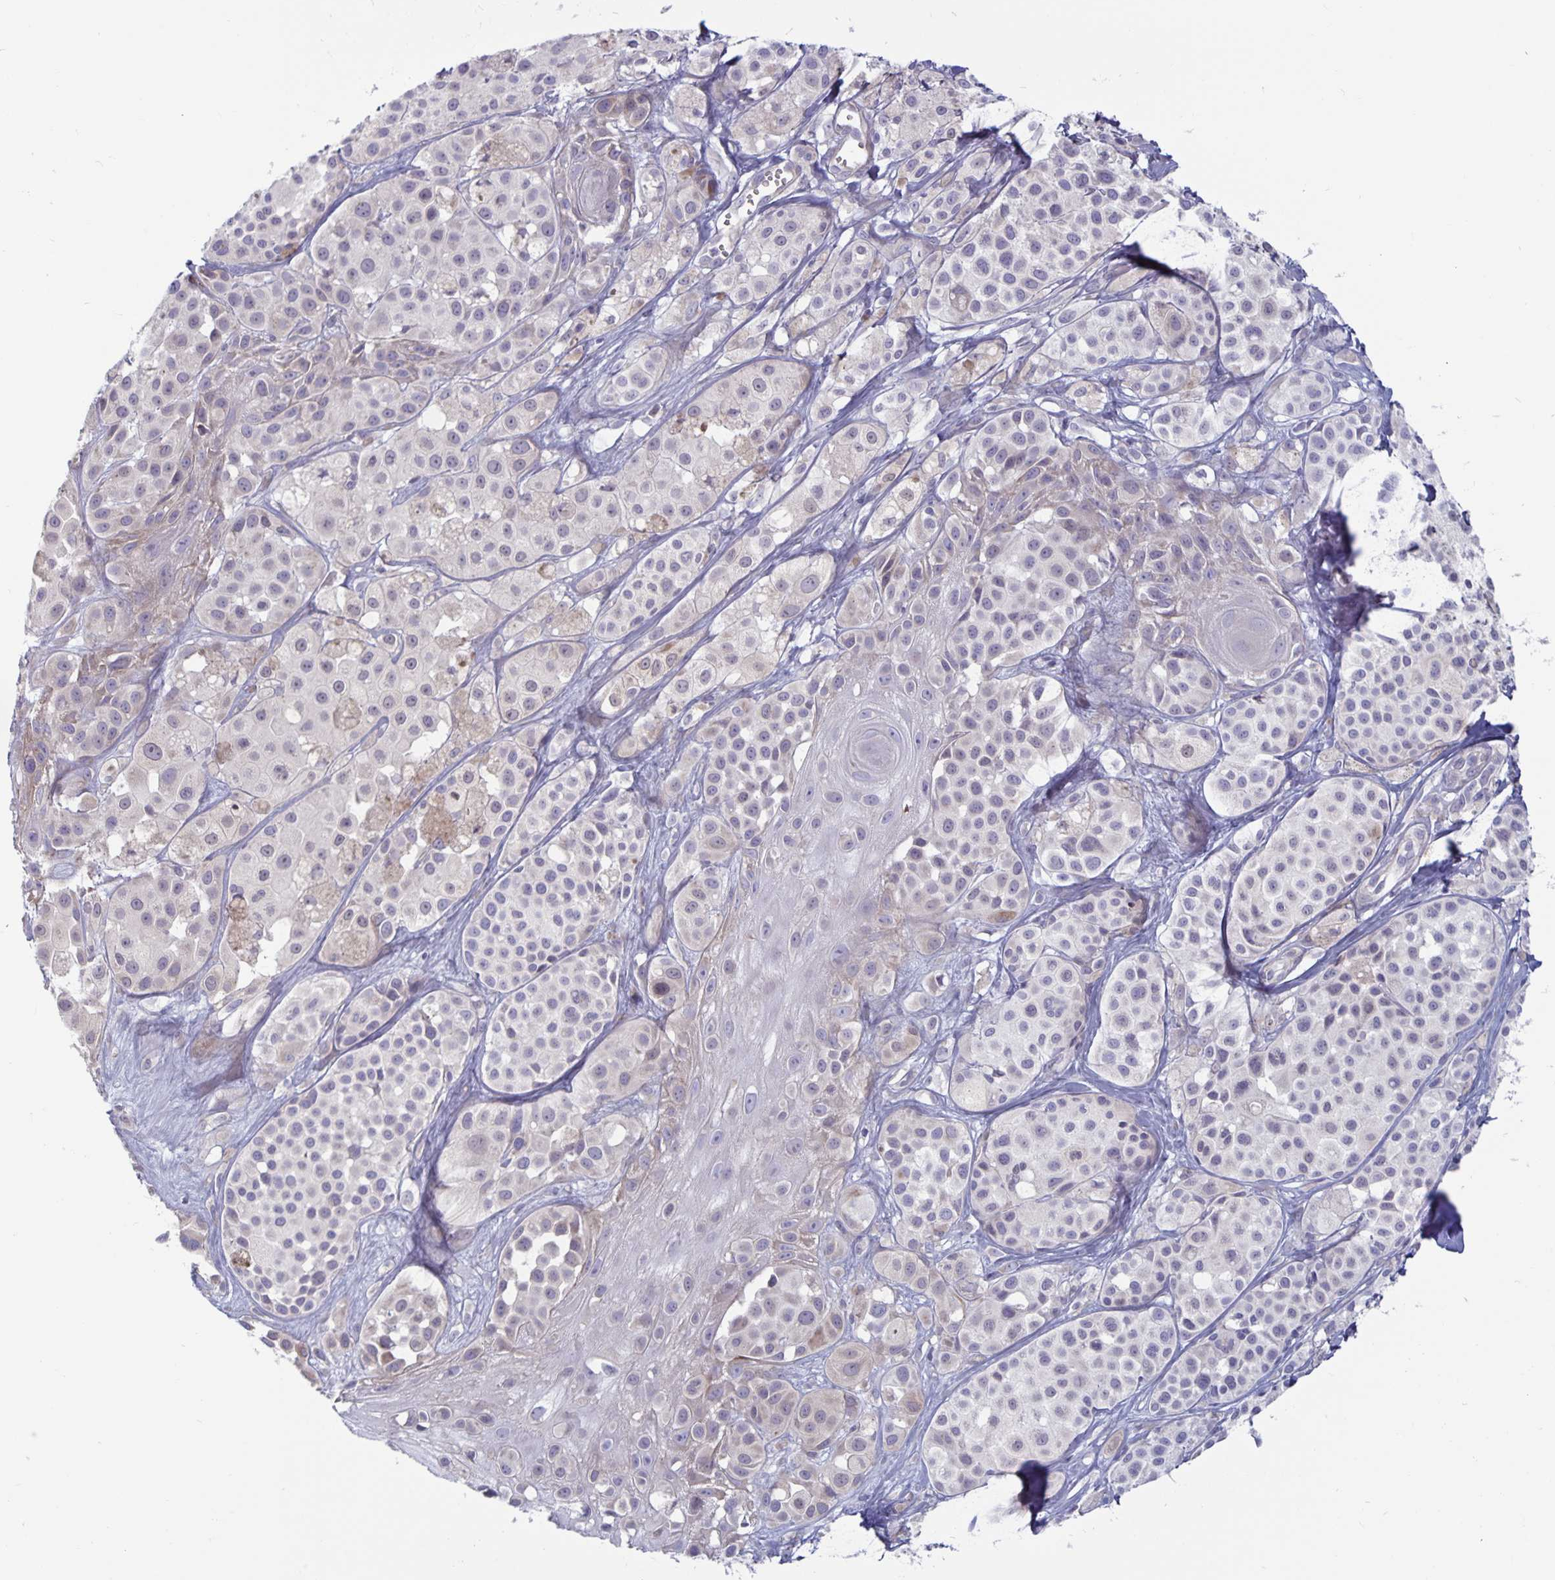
{"staining": {"intensity": "negative", "quantity": "none", "location": "none"}, "tissue": "melanoma", "cell_type": "Tumor cells", "image_type": "cancer", "snomed": [{"axis": "morphology", "description": "Malignant melanoma, NOS"}, {"axis": "topography", "description": "Skin"}], "caption": "A photomicrograph of melanoma stained for a protein displays no brown staining in tumor cells.", "gene": "PLCB3", "patient": {"sex": "male", "age": 77}}